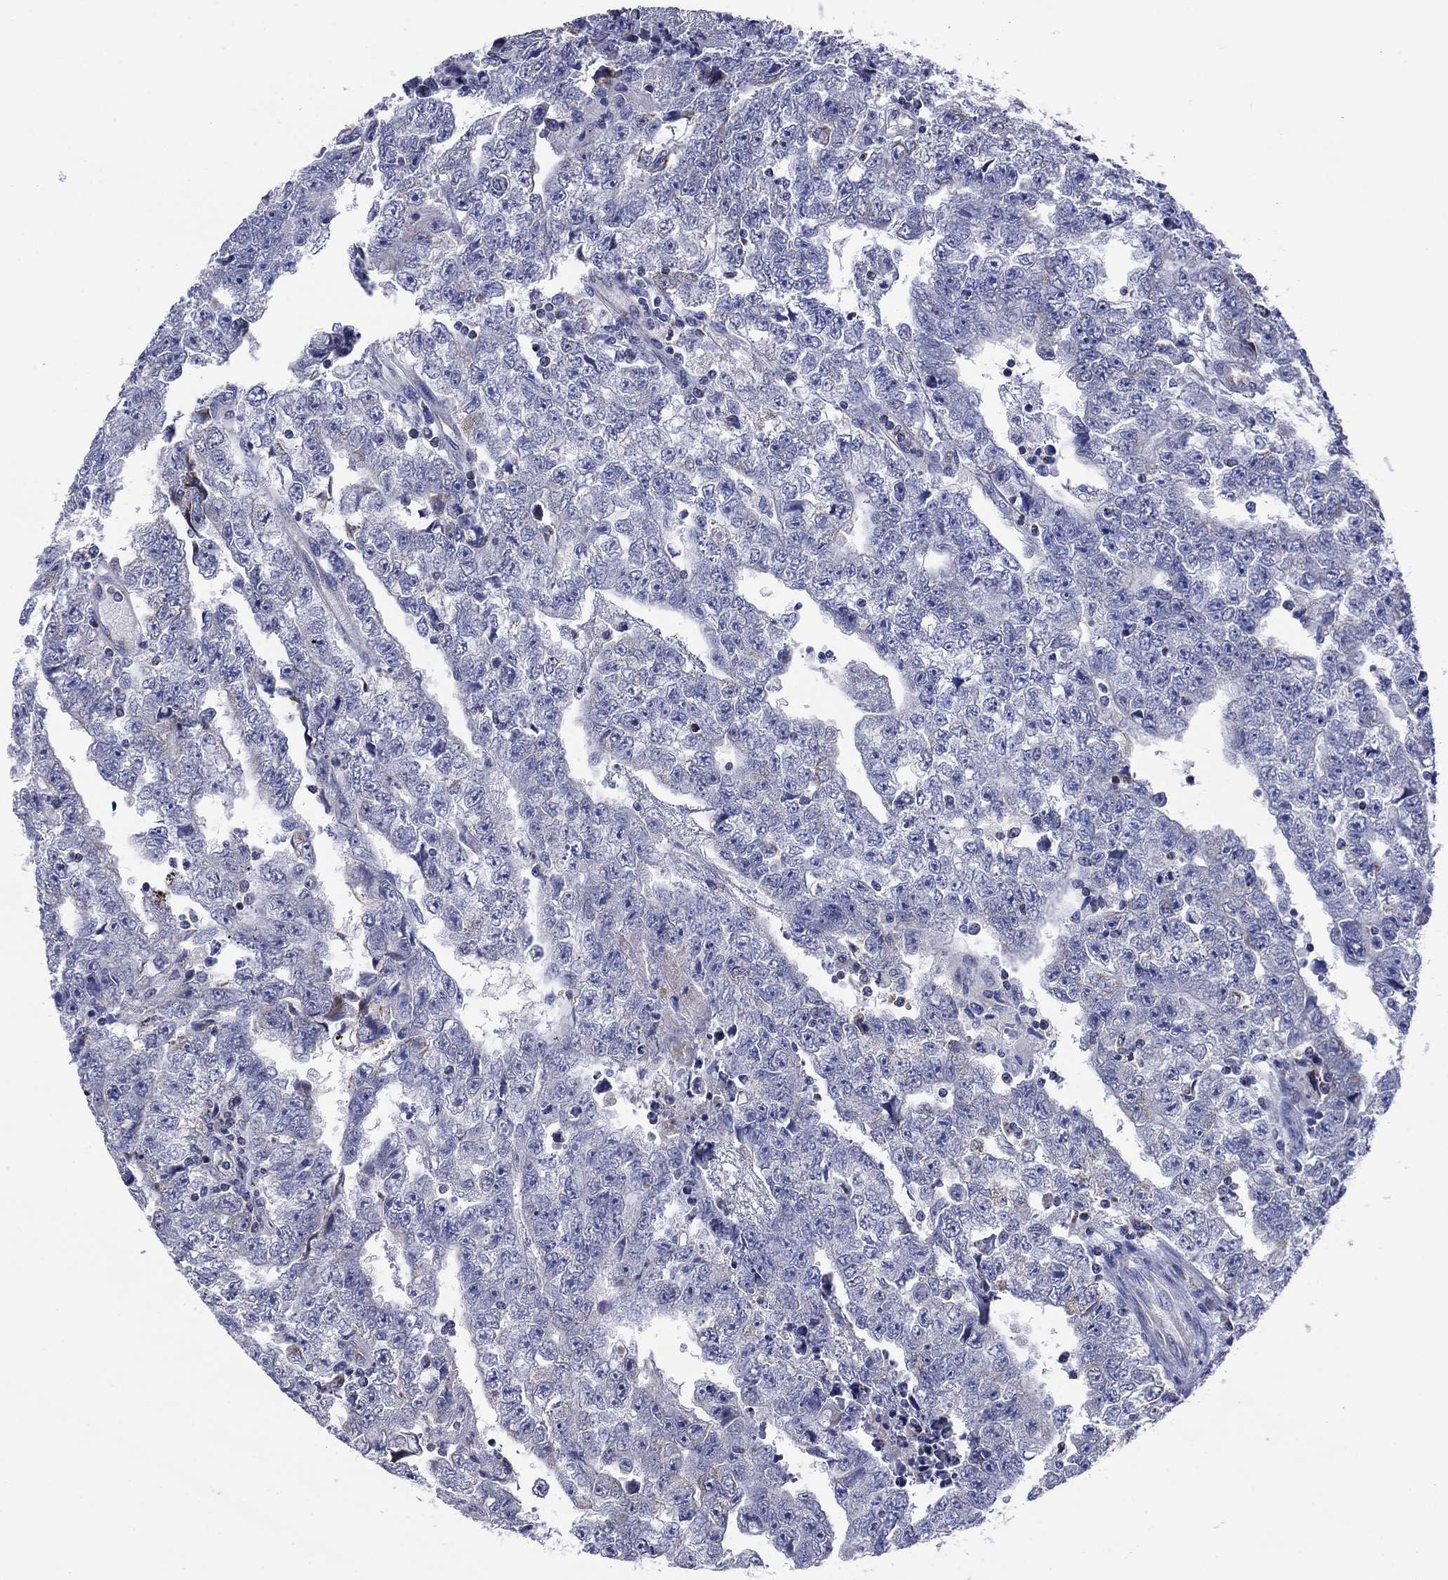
{"staining": {"intensity": "negative", "quantity": "none", "location": "none"}, "tissue": "testis cancer", "cell_type": "Tumor cells", "image_type": "cancer", "snomed": [{"axis": "morphology", "description": "Carcinoma, Embryonal, NOS"}, {"axis": "topography", "description": "Testis"}], "caption": "IHC histopathology image of neoplastic tissue: testis cancer (embryonal carcinoma) stained with DAB (3,3'-diaminobenzidine) shows no significant protein staining in tumor cells.", "gene": "NDUFA4L2", "patient": {"sex": "male", "age": 25}}